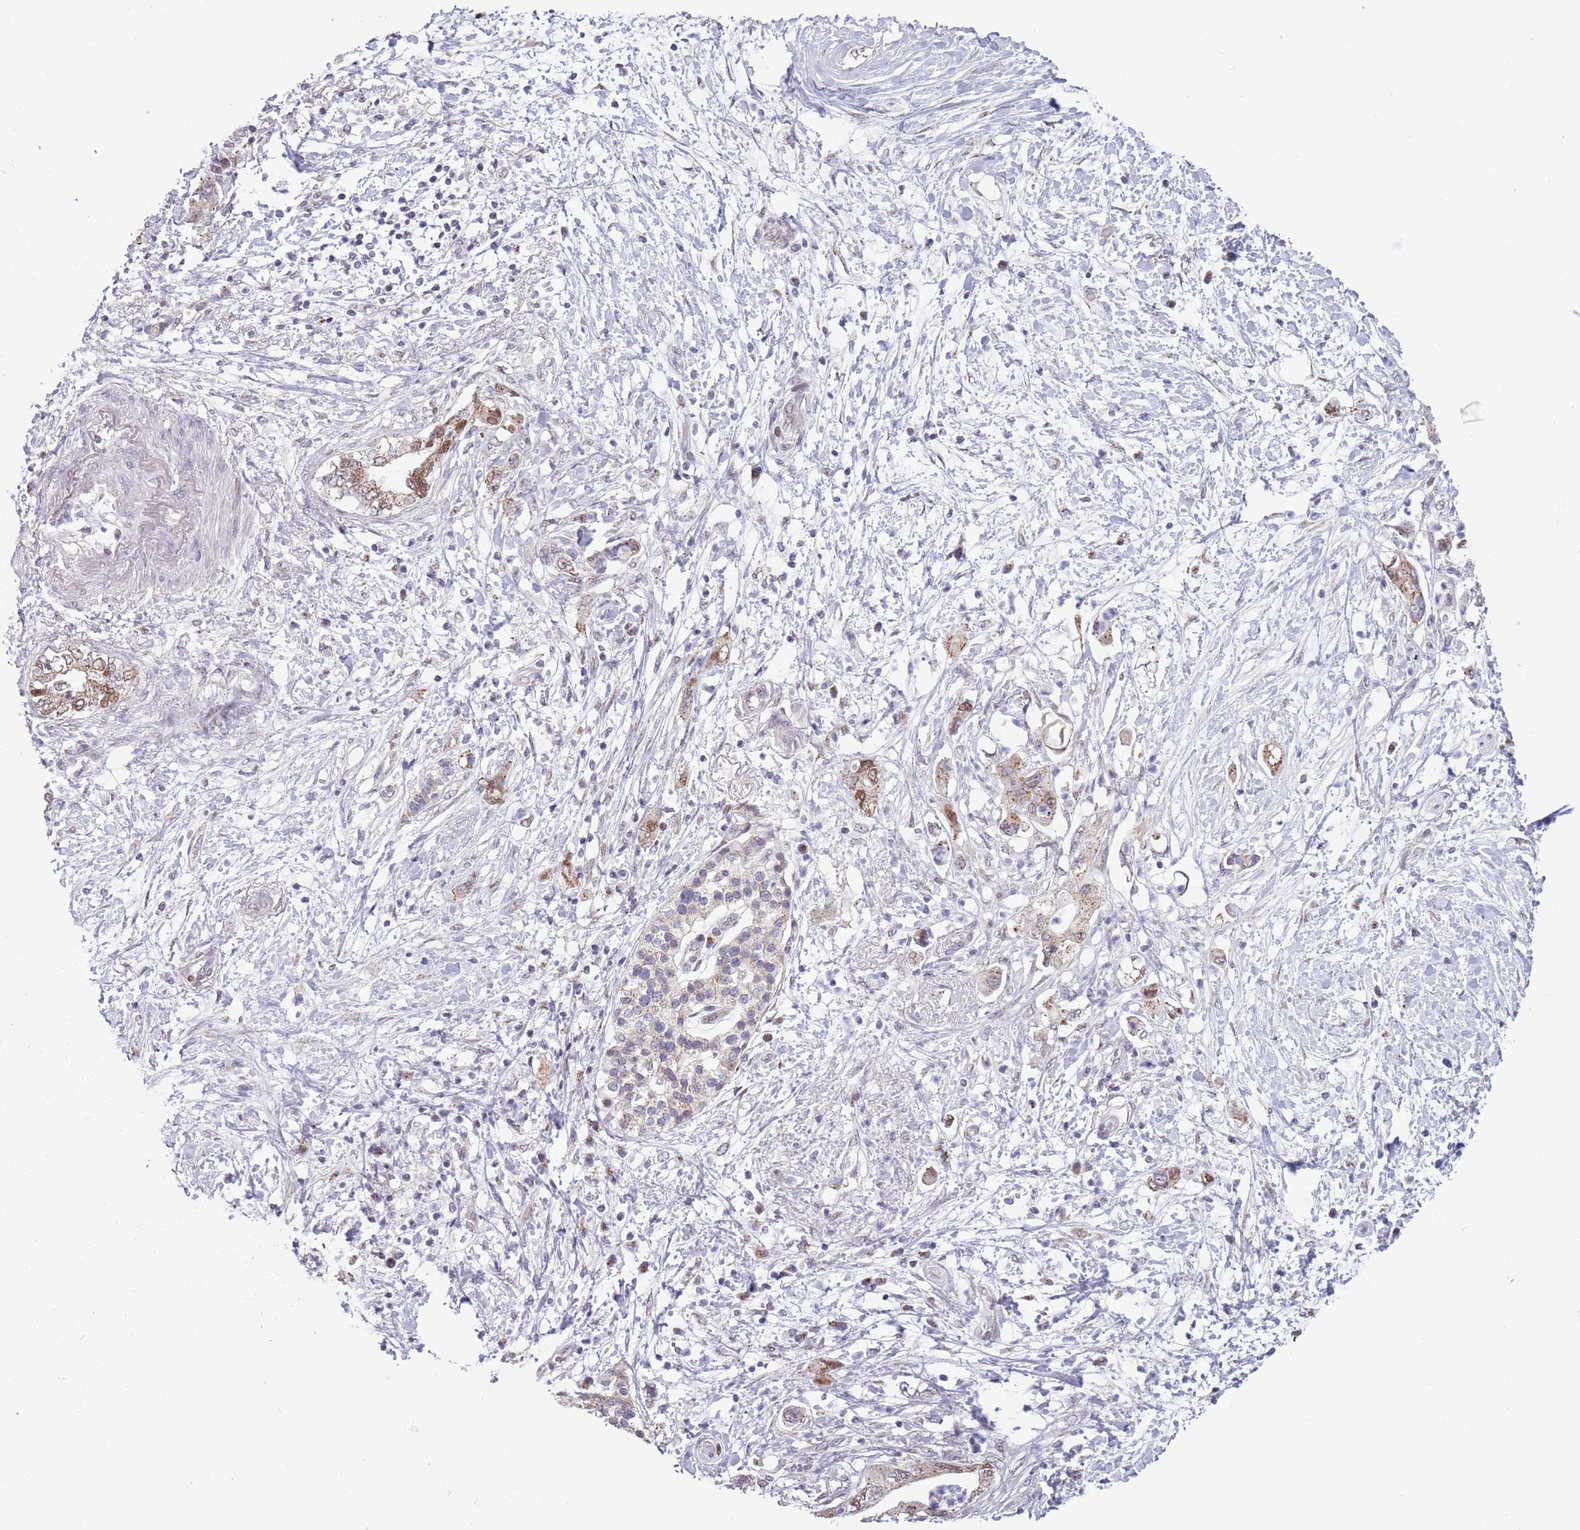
{"staining": {"intensity": "moderate", "quantity": ">75%", "location": "cytoplasmic/membranous"}, "tissue": "pancreatic cancer", "cell_type": "Tumor cells", "image_type": "cancer", "snomed": [{"axis": "morphology", "description": "Adenocarcinoma, NOS"}, {"axis": "topography", "description": "Pancreas"}], "caption": "Immunohistochemical staining of human pancreatic cancer (adenocarcinoma) displays moderate cytoplasmic/membranous protein expression in about >75% of tumor cells.", "gene": "ZKSCAN2", "patient": {"sex": "female", "age": 73}}